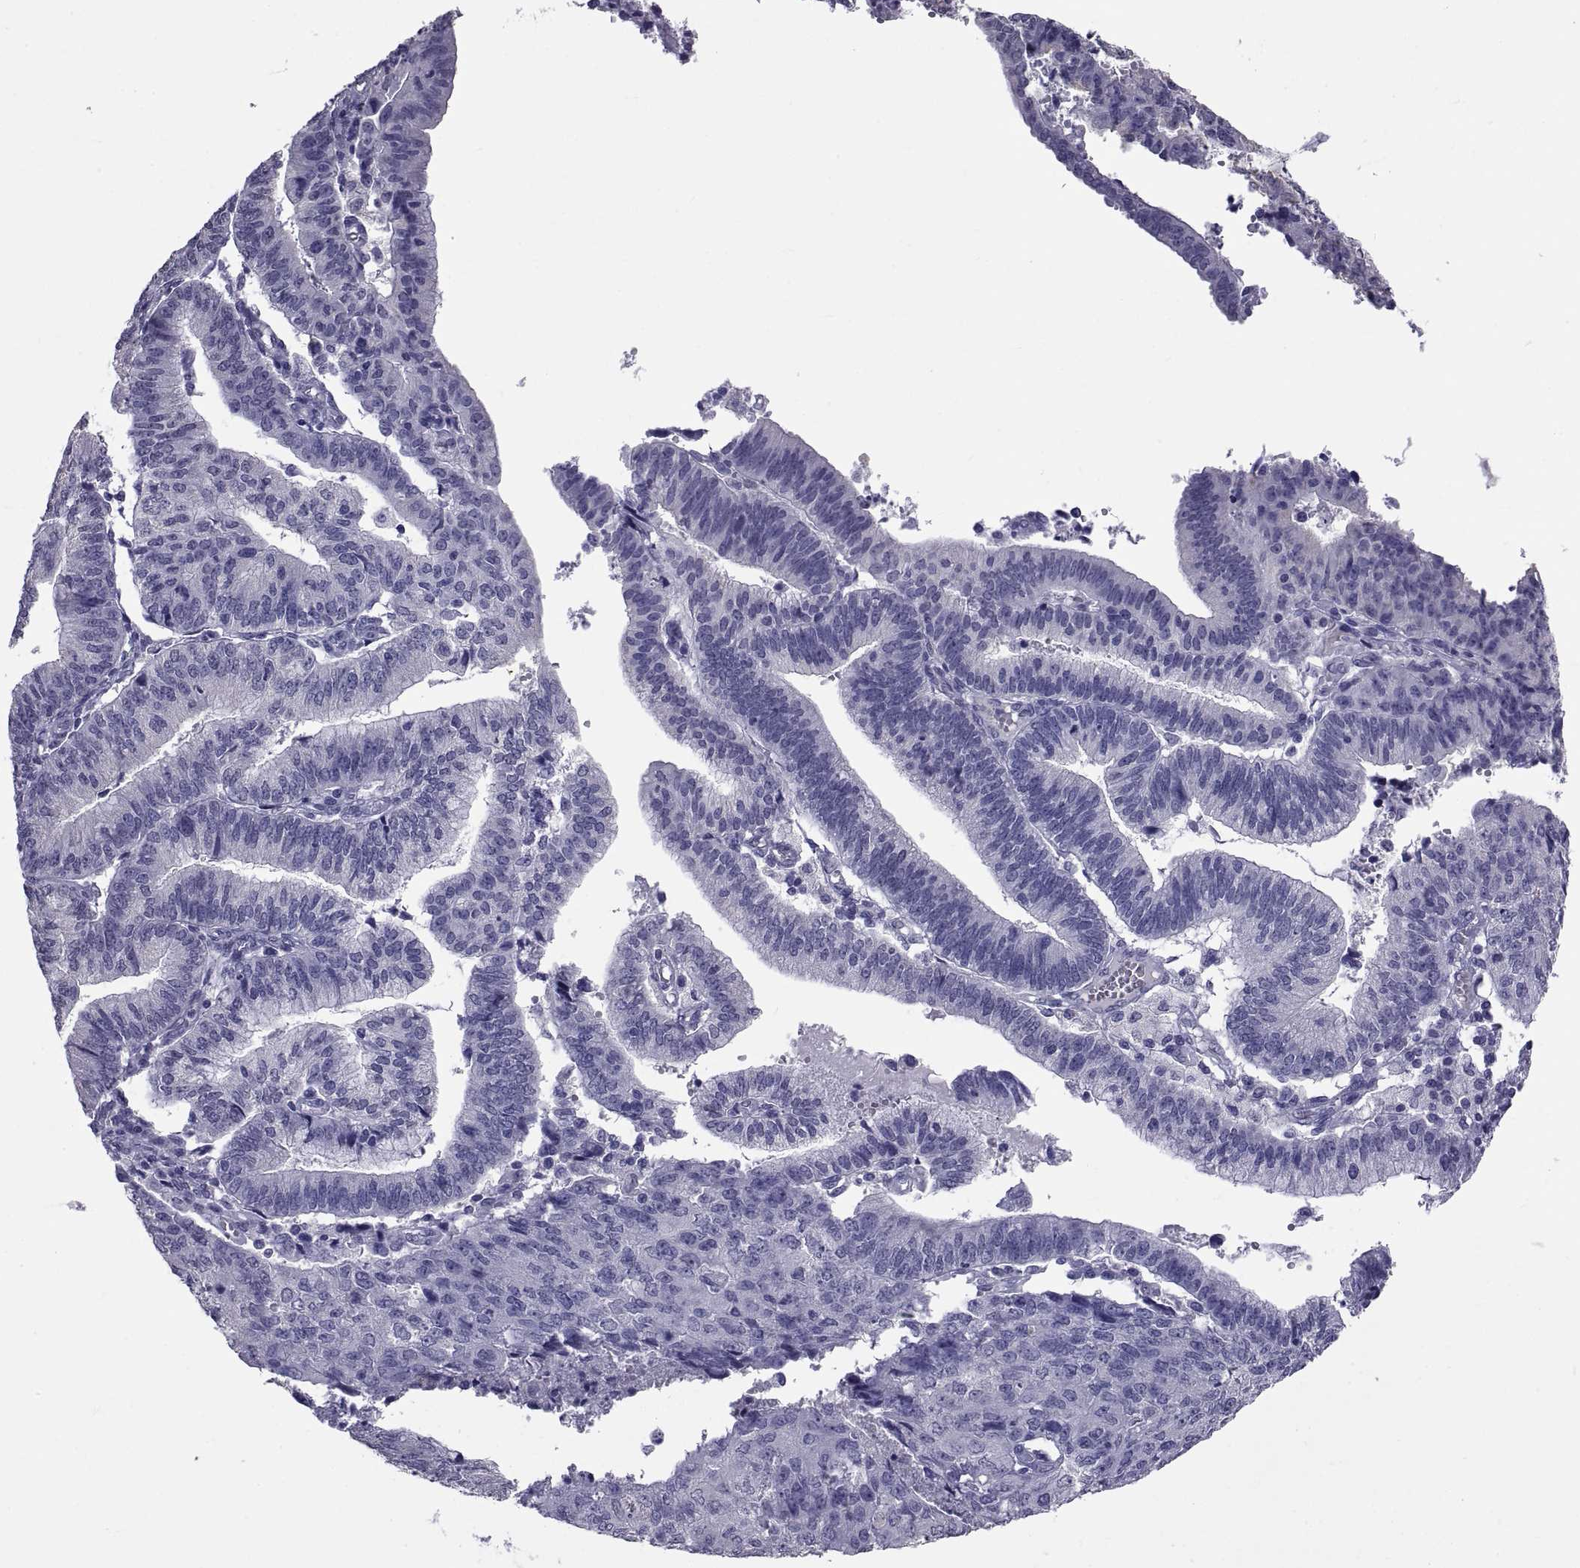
{"staining": {"intensity": "negative", "quantity": "none", "location": "none"}, "tissue": "endometrial cancer", "cell_type": "Tumor cells", "image_type": "cancer", "snomed": [{"axis": "morphology", "description": "Adenocarcinoma, NOS"}, {"axis": "topography", "description": "Endometrium"}], "caption": "Tumor cells show no significant expression in adenocarcinoma (endometrial).", "gene": "TGFBR3L", "patient": {"sex": "female", "age": 82}}